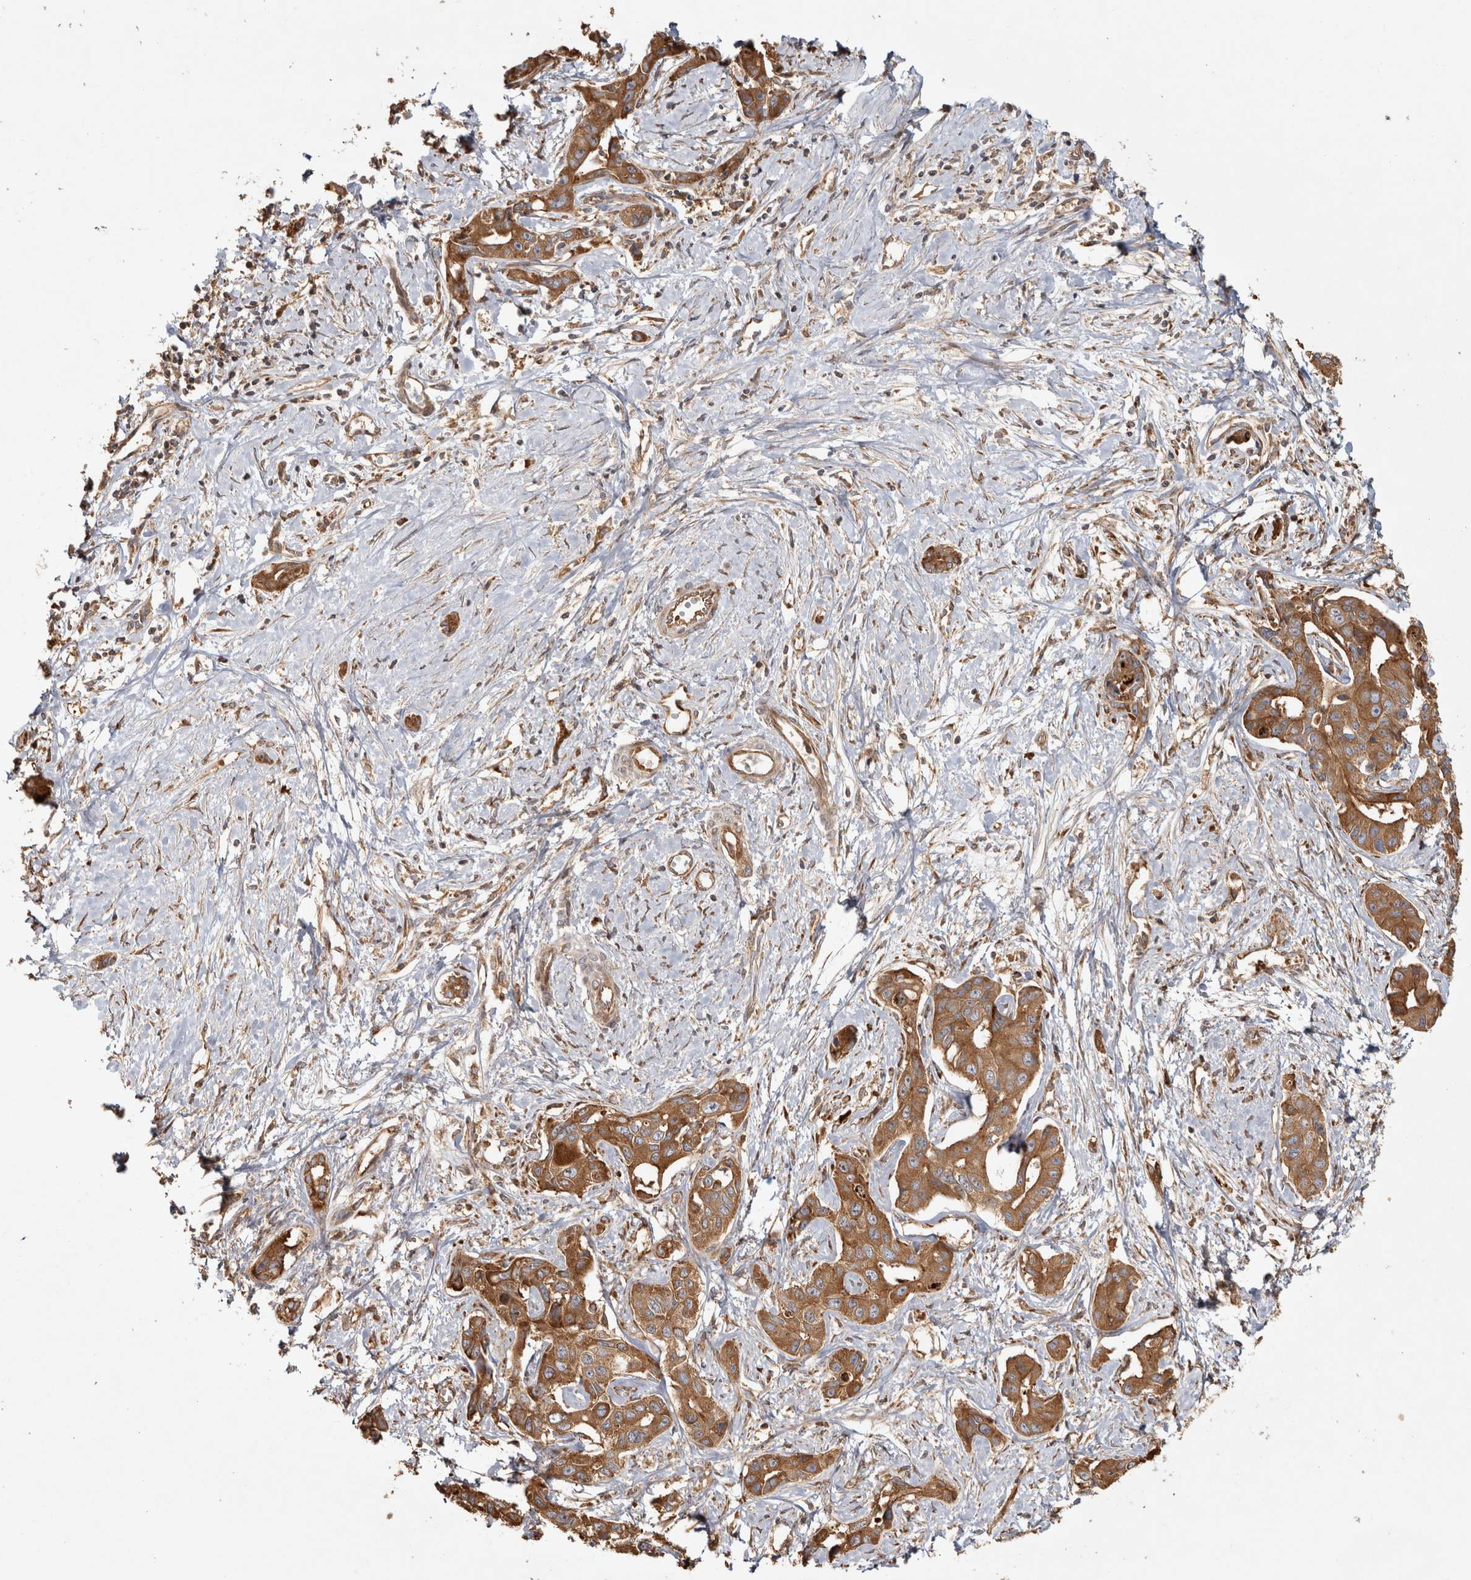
{"staining": {"intensity": "moderate", "quantity": ">75%", "location": "cytoplasmic/membranous"}, "tissue": "liver cancer", "cell_type": "Tumor cells", "image_type": "cancer", "snomed": [{"axis": "morphology", "description": "Cholangiocarcinoma"}, {"axis": "topography", "description": "Liver"}], "caption": "Liver cholangiocarcinoma was stained to show a protein in brown. There is medium levels of moderate cytoplasmic/membranous staining in approximately >75% of tumor cells. (brown staining indicates protein expression, while blue staining denotes nuclei).", "gene": "CAMSAP2", "patient": {"sex": "male", "age": 59}}